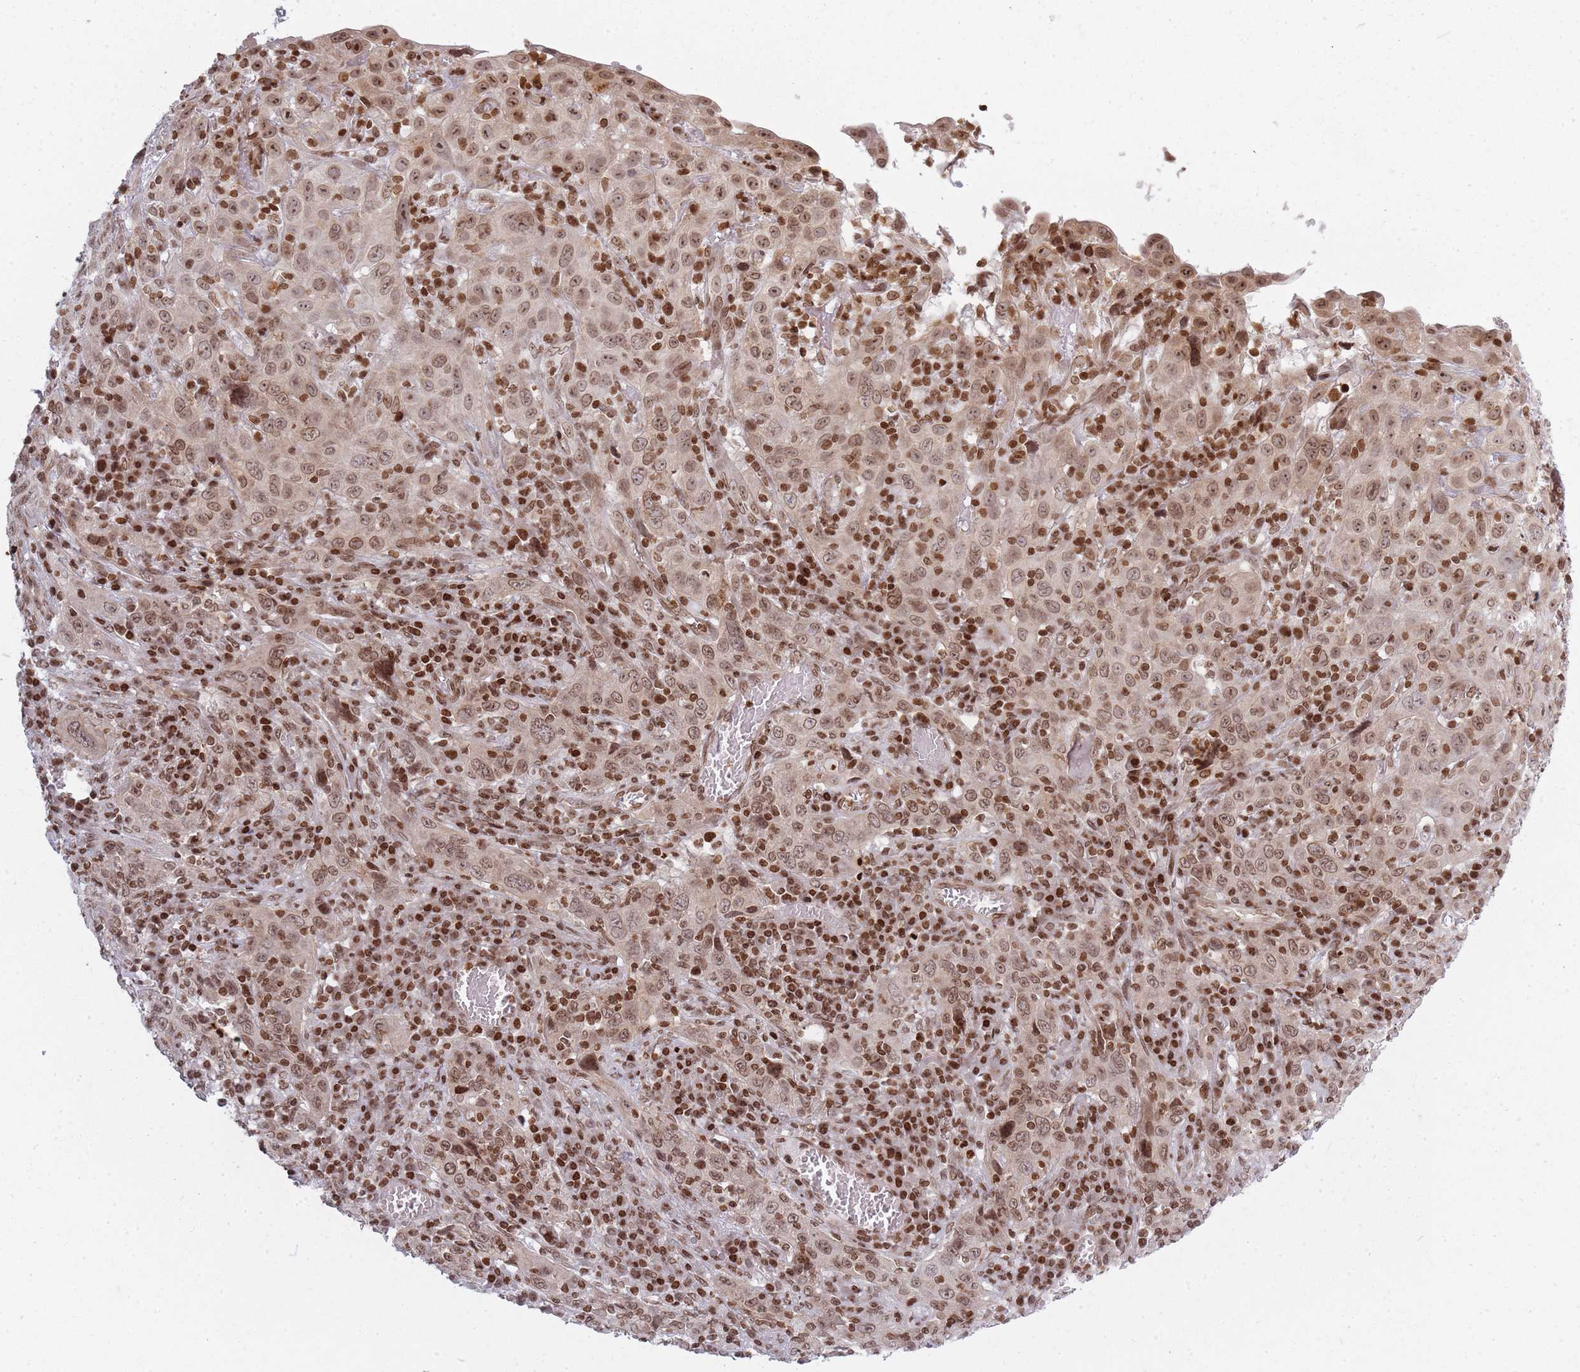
{"staining": {"intensity": "moderate", "quantity": ">75%", "location": "nuclear"}, "tissue": "cervical cancer", "cell_type": "Tumor cells", "image_type": "cancer", "snomed": [{"axis": "morphology", "description": "Squamous cell carcinoma, NOS"}, {"axis": "topography", "description": "Cervix"}], "caption": "Immunohistochemical staining of human cervical cancer (squamous cell carcinoma) shows moderate nuclear protein expression in about >75% of tumor cells.", "gene": "TMC6", "patient": {"sex": "female", "age": 46}}